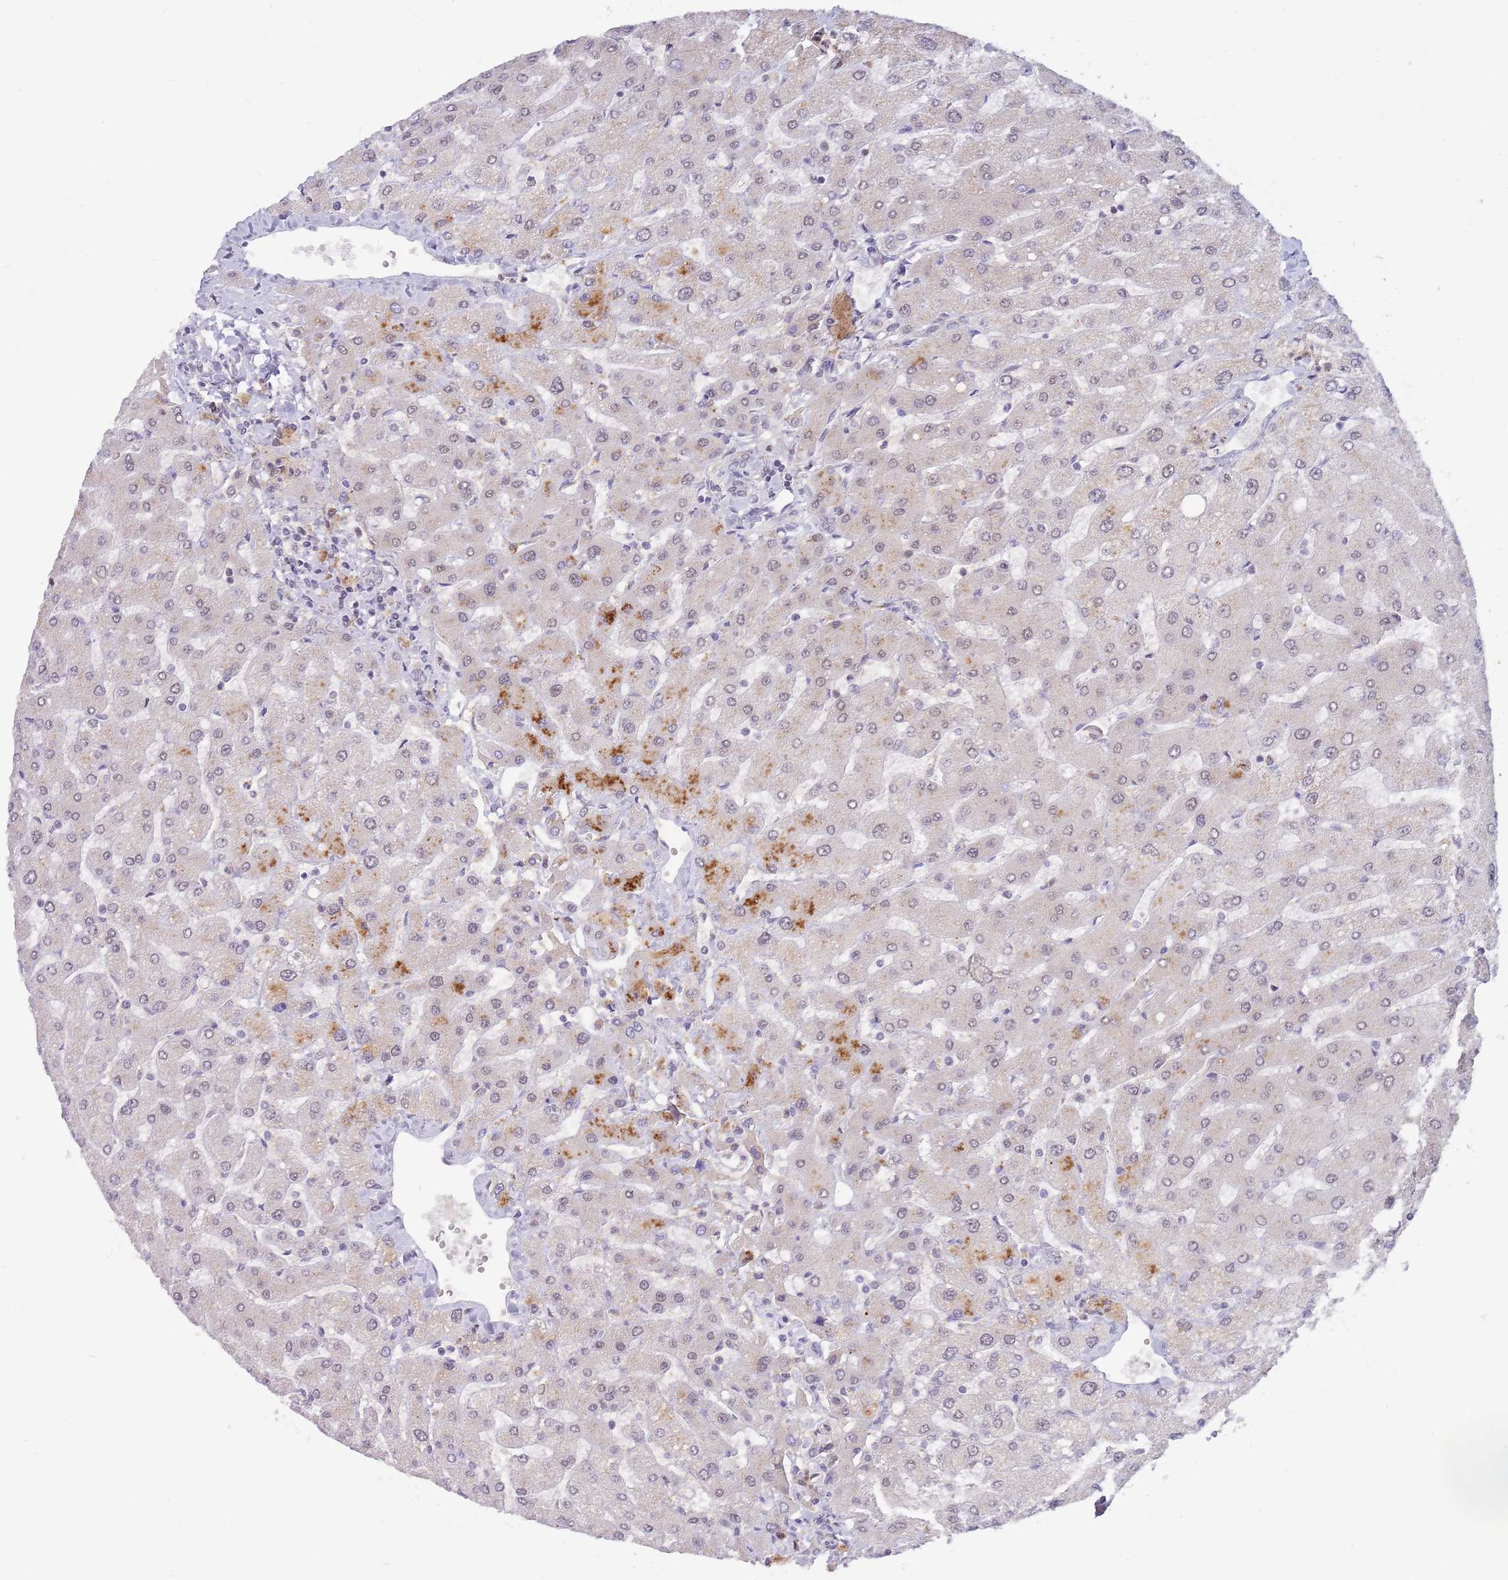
{"staining": {"intensity": "negative", "quantity": "none", "location": "none"}, "tissue": "liver", "cell_type": "Cholangiocytes", "image_type": "normal", "snomed": [{"axis": "morphology", "description": "Normal tissue, NOS"}, {"axis": "topography", "description": "Liver"}], "caption": "A histopathology image of liver stained for a protein reveals no brown staining in cholangiocytes.", "gene": "CCNJL", "patient": {"sex": "male", "age": 55}}